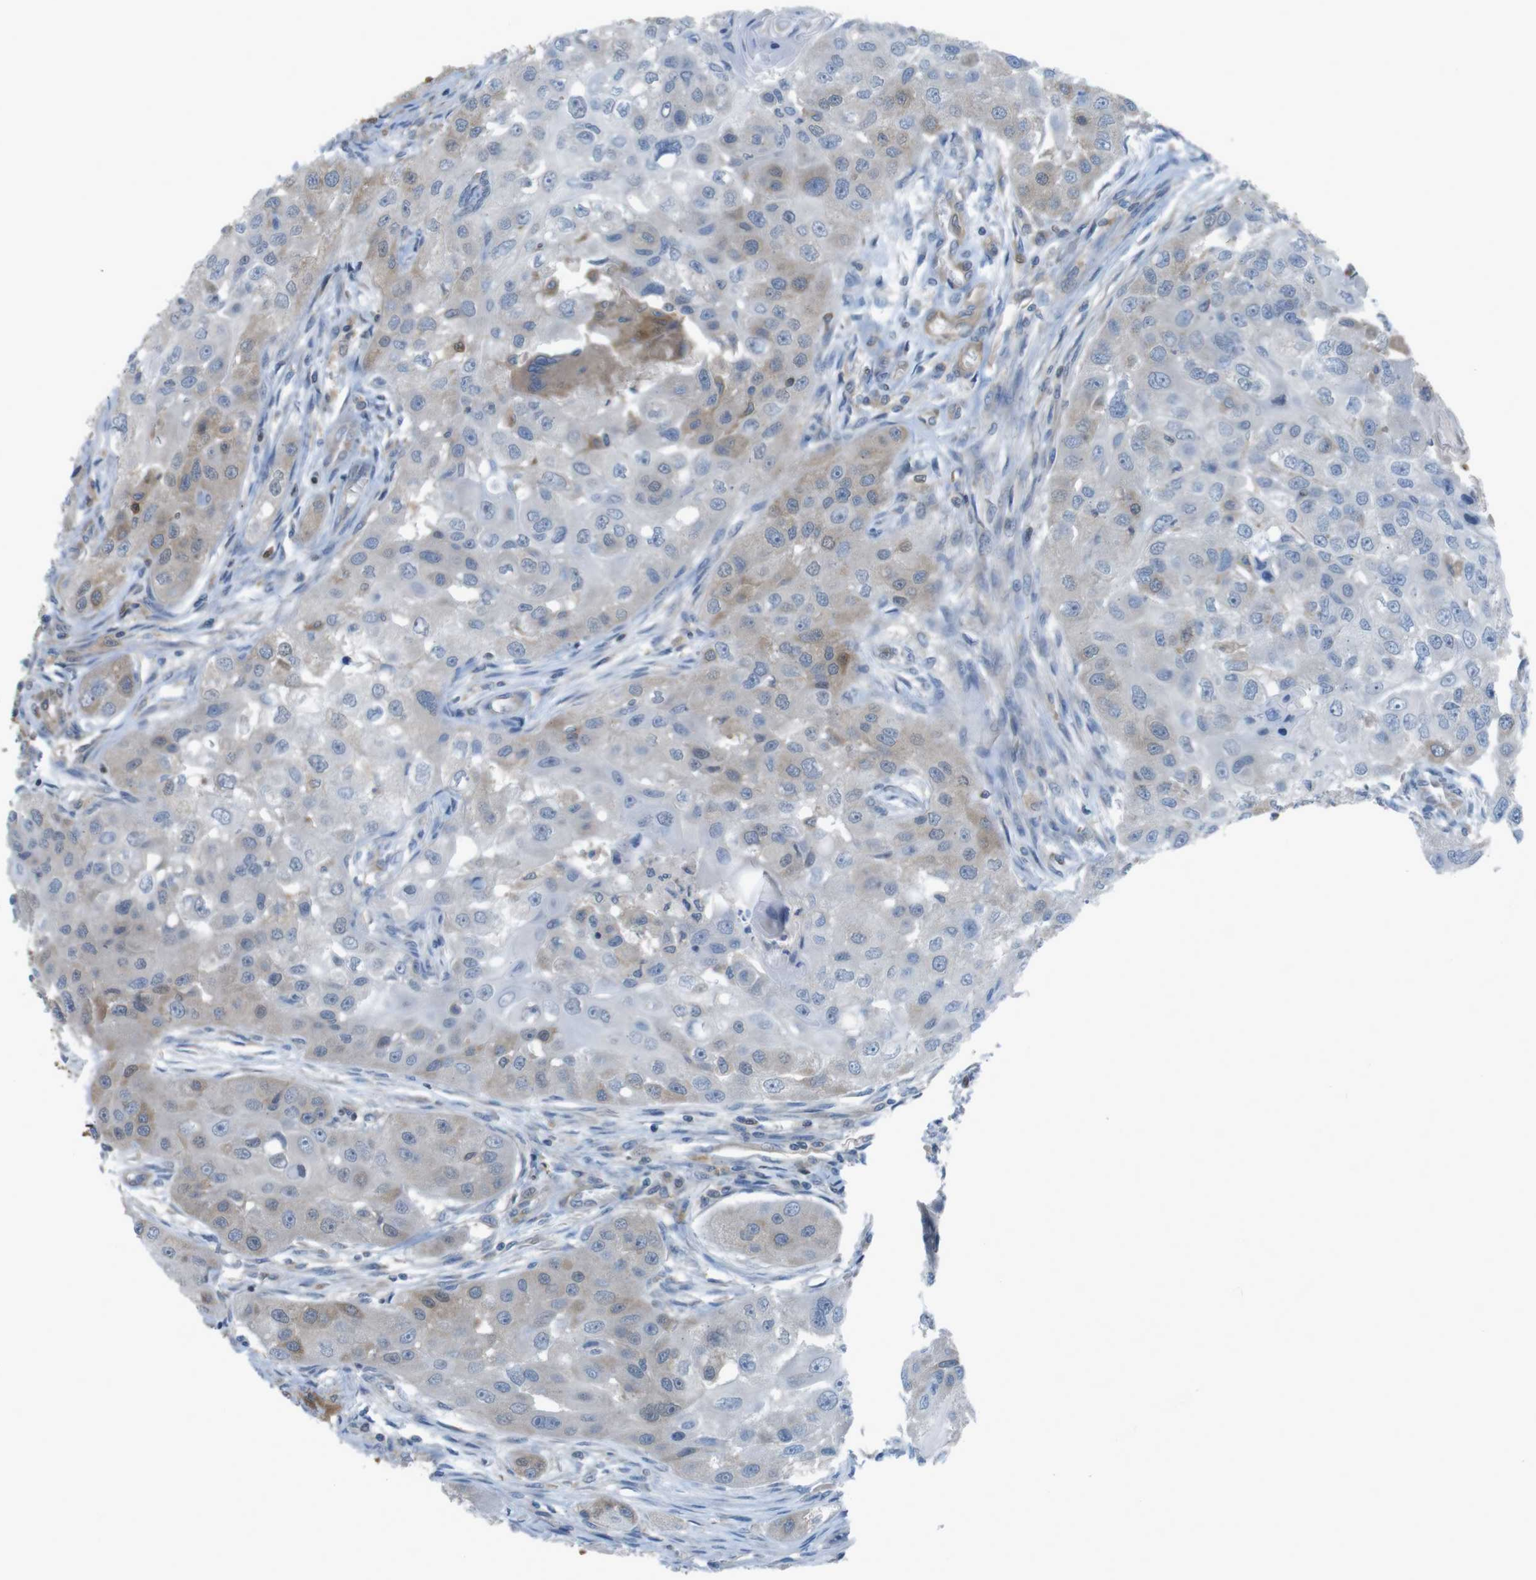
{"staining": {"intensity": "weak", "quantity": "25%-75%", "location": "cytoplasmic/membranous"}, "tissue": "head and neck cancer", "cell_type": "Tumor cells", "image_type": "cancer", "snomed": [{"axis": "morphology", "description": "Normal tissue, NOS"}, {"axis": "morphology", "description": "Squamous cell carcinoma, NOS"}, {"axis": "topography", "description": "Skeletal muscle"}, {"axis": "topography", "description": "Head-Neck"}], "caption": "The image exhibits a brown stain indicating the presence of a protein in the cytoplasmic/membranous of tumor cells in squamous cell carcinoma (head and neck). (Brightfield microscopy of DAB IHC at high magnification).", "gene": "MTHFD1", "patient": {"sex": "male", "age": 51}}